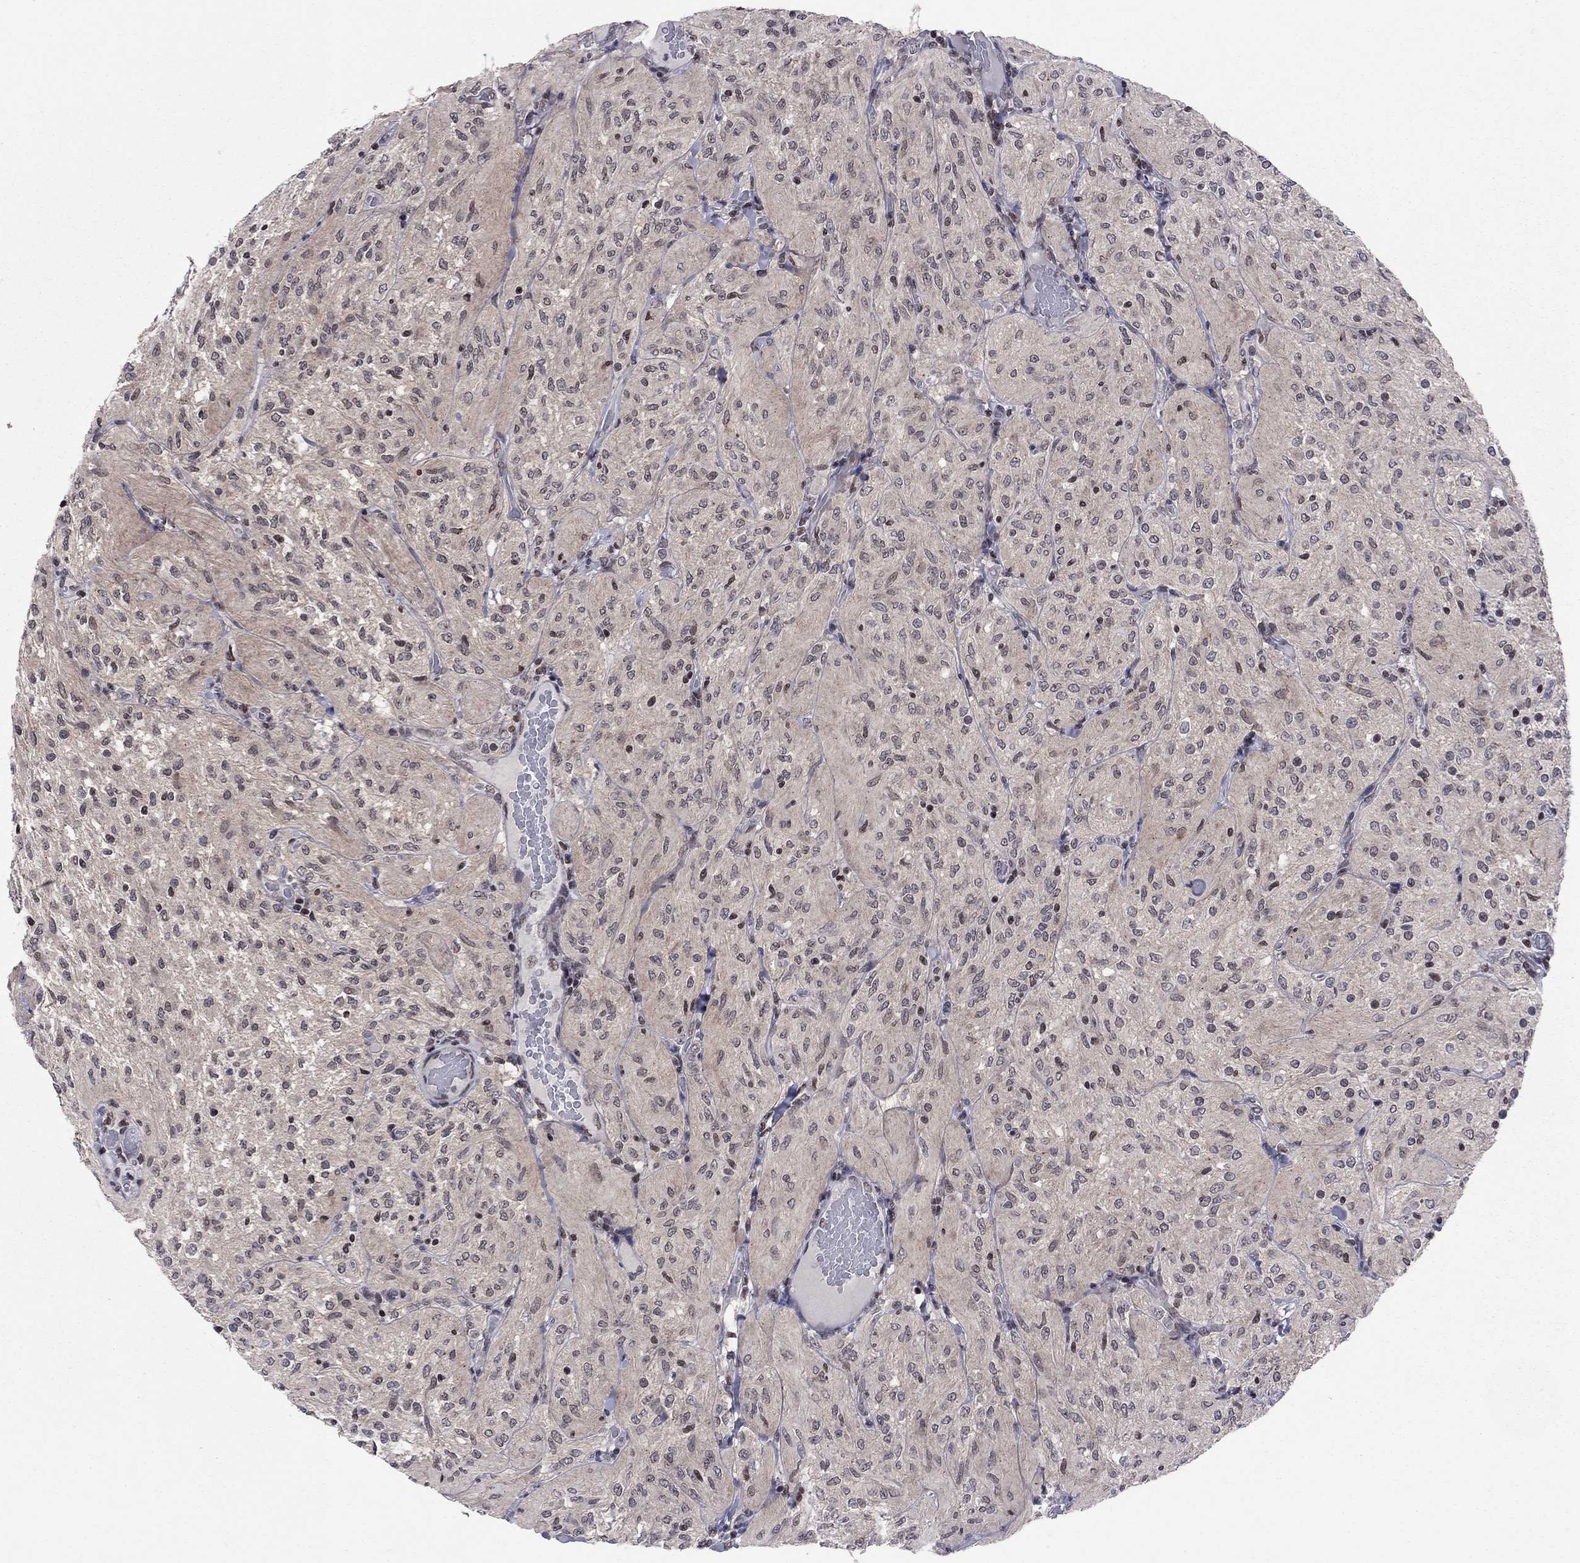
{"staining": {"intensity": "negative", "quantity": "none", "location": "none"}, "tissue": "glioma", "cell_type": "Tumor cells", "image_type": "cancer", "snomed": [{"axis": "morphology", "description": "Glioma, malignant, Low grade"}, {"axis": "topography", "description": "Brain"}], "caption": "DAB (3,3'-diaminobenzidine) immunohistochemical staining of human glioma displays no significant staining in tumor cells.", "gene": "TAF9", "patient": {"sex": "male", "age": 3}}